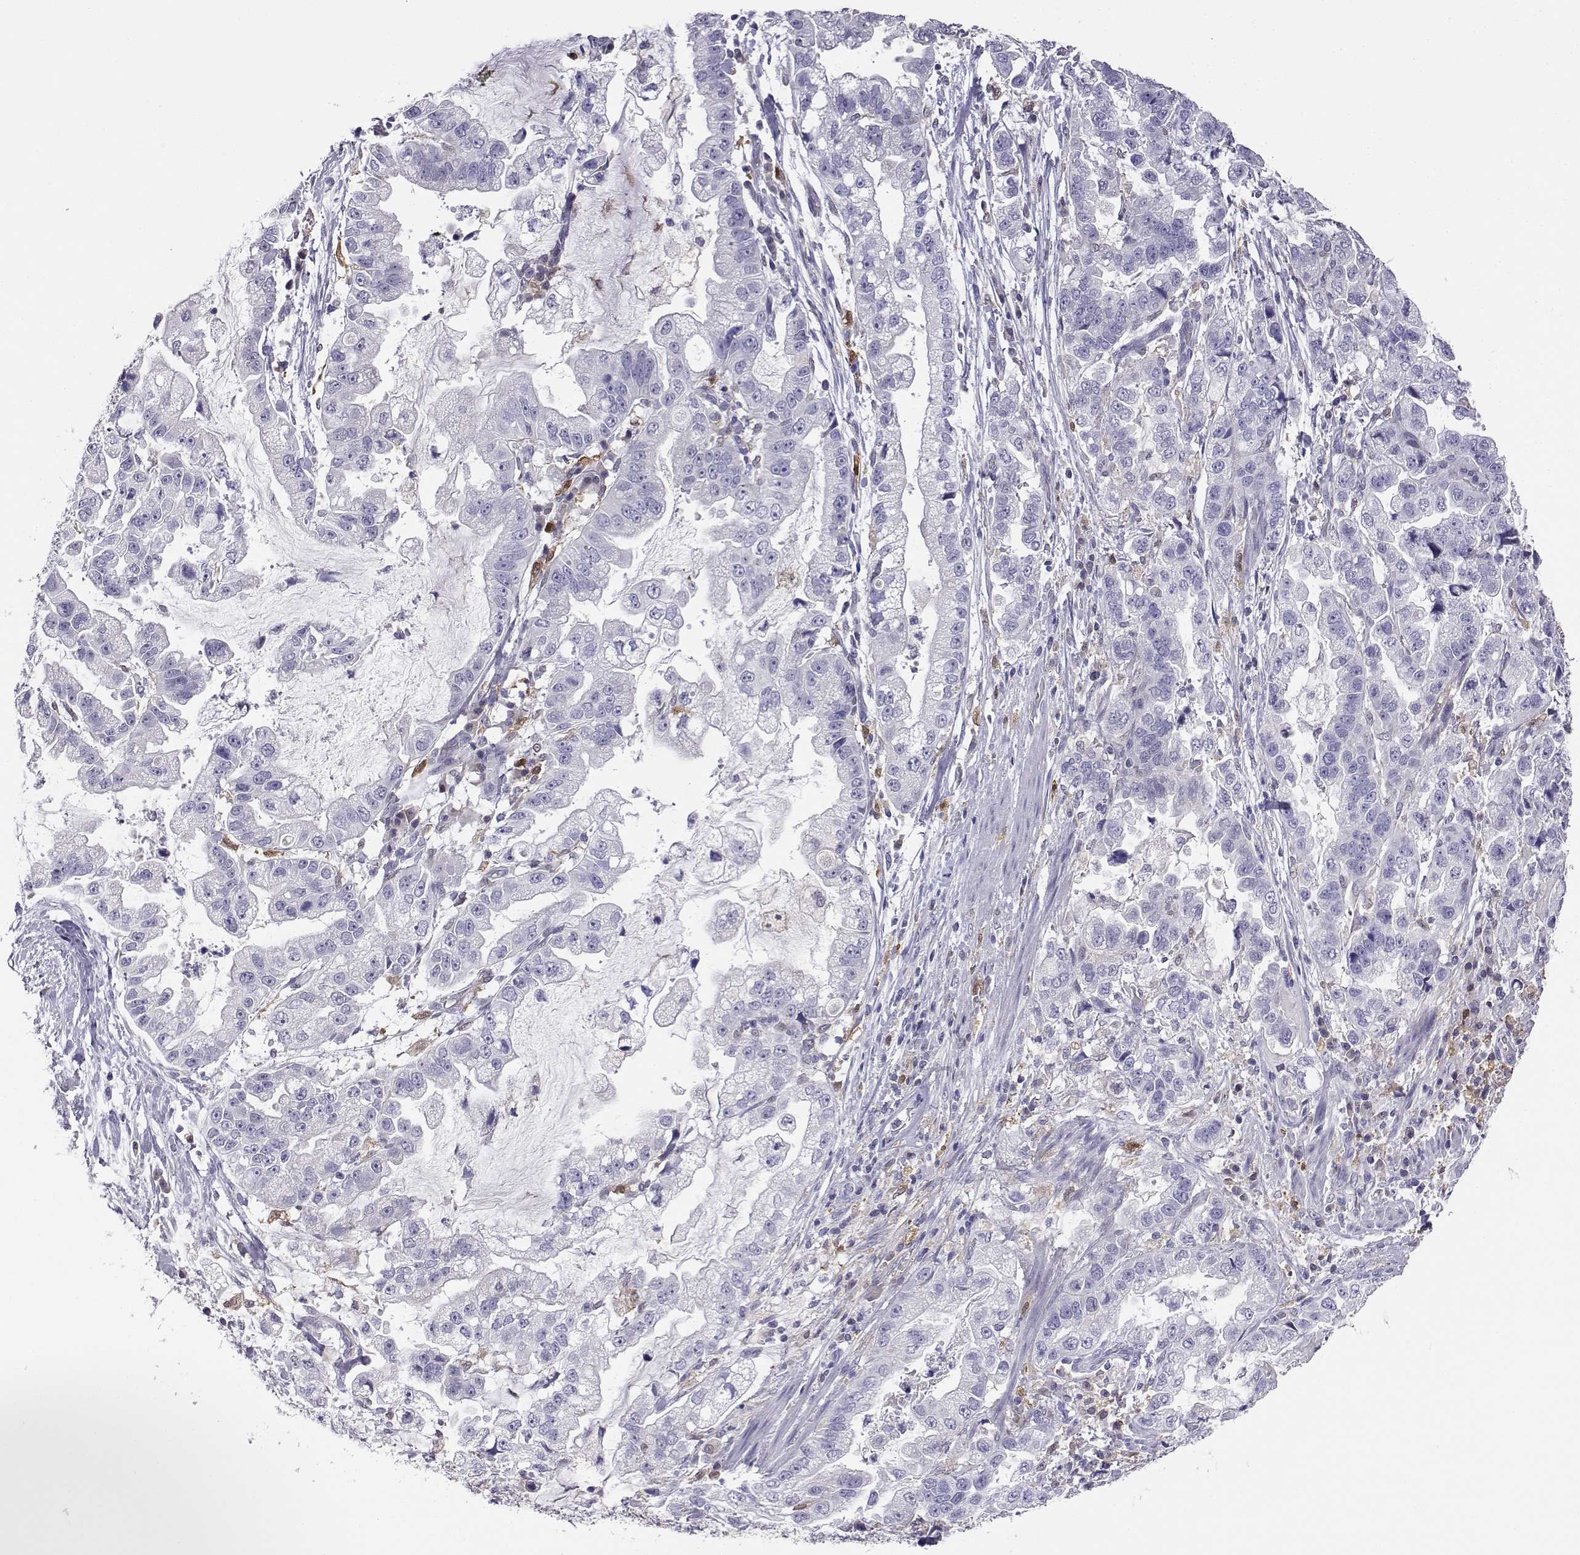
{"staining": {"intensity": "negative", "quantity": "none", "location": "none"}, "tissue": "stomach cancer", "cell_type": "Tumor cells", "image_type": "cancer", "snomed": [{"axis": "morphology", "description": "Adenocarcinoma, NOS"}, {"axis": "topography", "description": "Stomach"}], "caption": "This is a photomicrograph of immunohistochemistry (IHC) staining of adenocarcinoma (stomach), which shows no positivity in tumor cells.", "gene": "AKR1B1", "patient": {"sex": "male", "age": 59}}